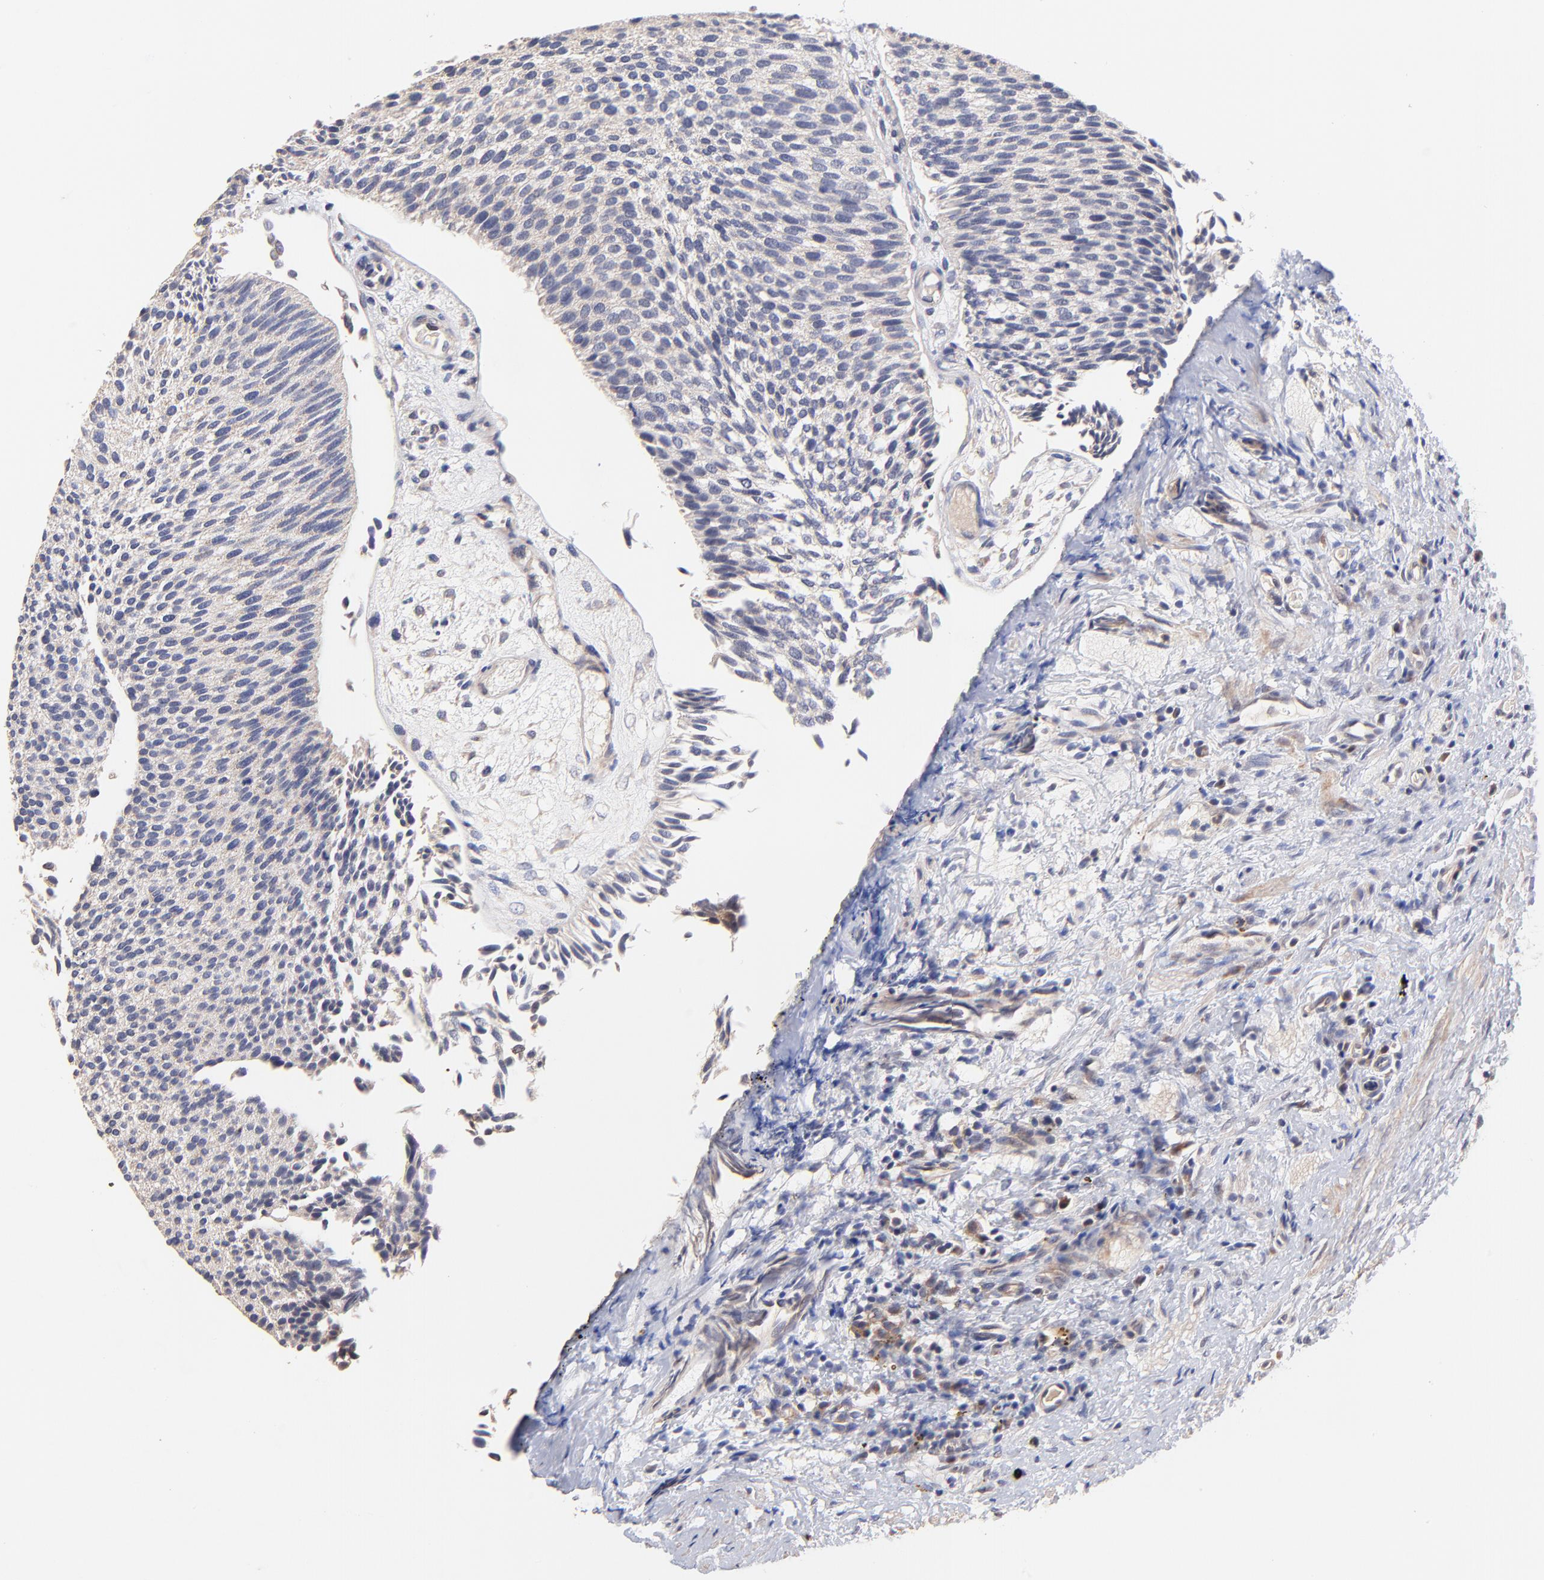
{"staining": {"intensity": "weak", "quantity": "<25%", "location": "nuclear"}, "tissue": "urothelial cancer", "cell_type": "Tumor cells", "image_type": "cancer", "snomed": [{"axis": "morphology", "description": "Urothelial carcinoma, Low grade"}, {"axis": "topography", "description": "Urinary bladder"}], "caption": "A photomicrograph of urothelial cancer stained for a protein exhibits no brown staining in tumor cells.", "gene": "BAIAP2L2", "patient": {"sex": "male", "age": 84}}